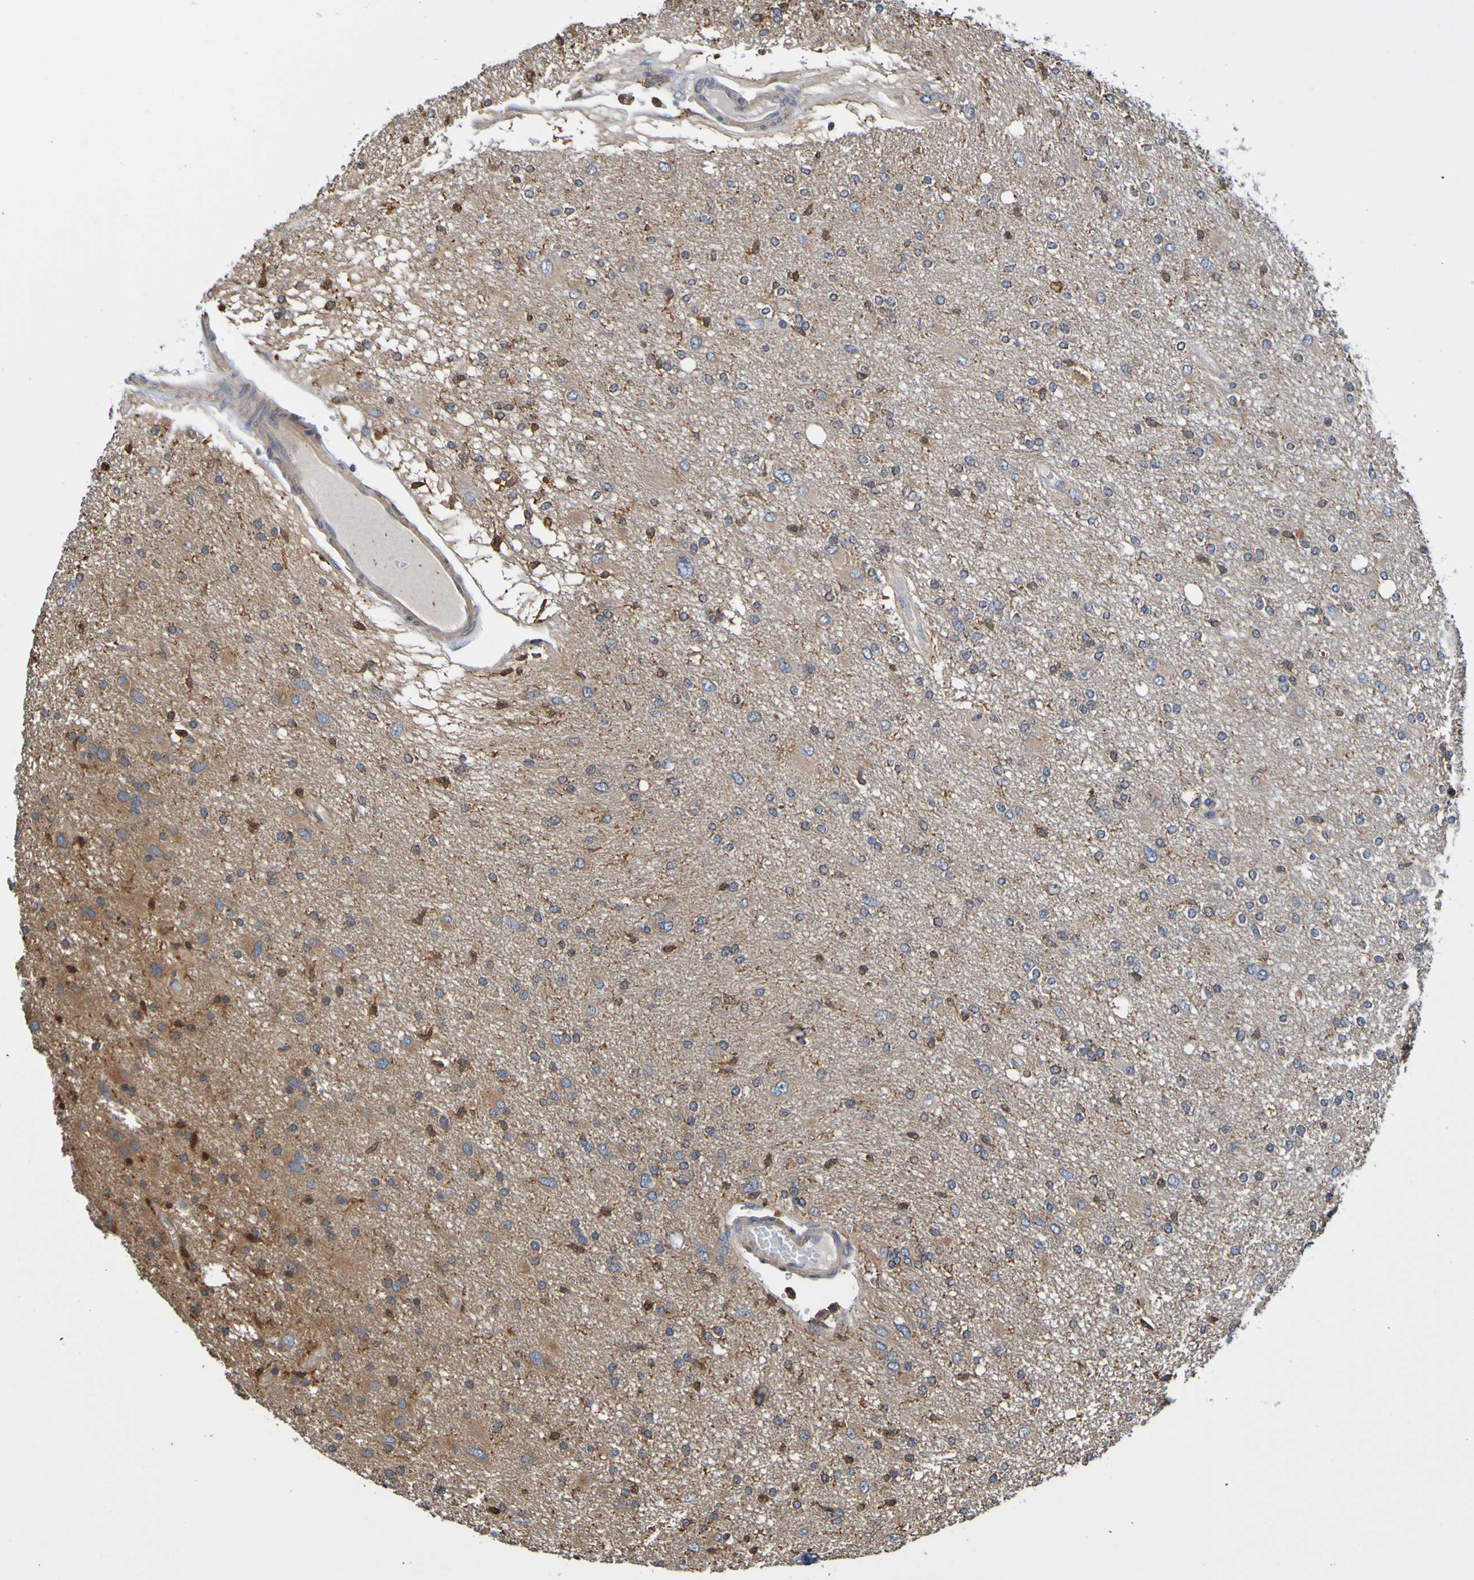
{"staining": {"intensity": "moderate", "quantity": "<25%", "location": "cytoplasmic/membranous"}, "tissue": "glioma", "cell_type": "Tumor cells", "image_type": "cancer", "snomed": [{"axis": "morphology", "description": "Glioma, malignant, High grade"}, {"axis": "topography", "description": "Brain"}], "caption": "Protein expression analysis of human glioma reveals moderate cytoplasmic/membranous positivity in approximately <25% of tumor cells. The protein of interest is shown in brown color, while the nuclei are stained blue.", "gene": "METAP2", "patient": {"sex": "female", "age": 59}}